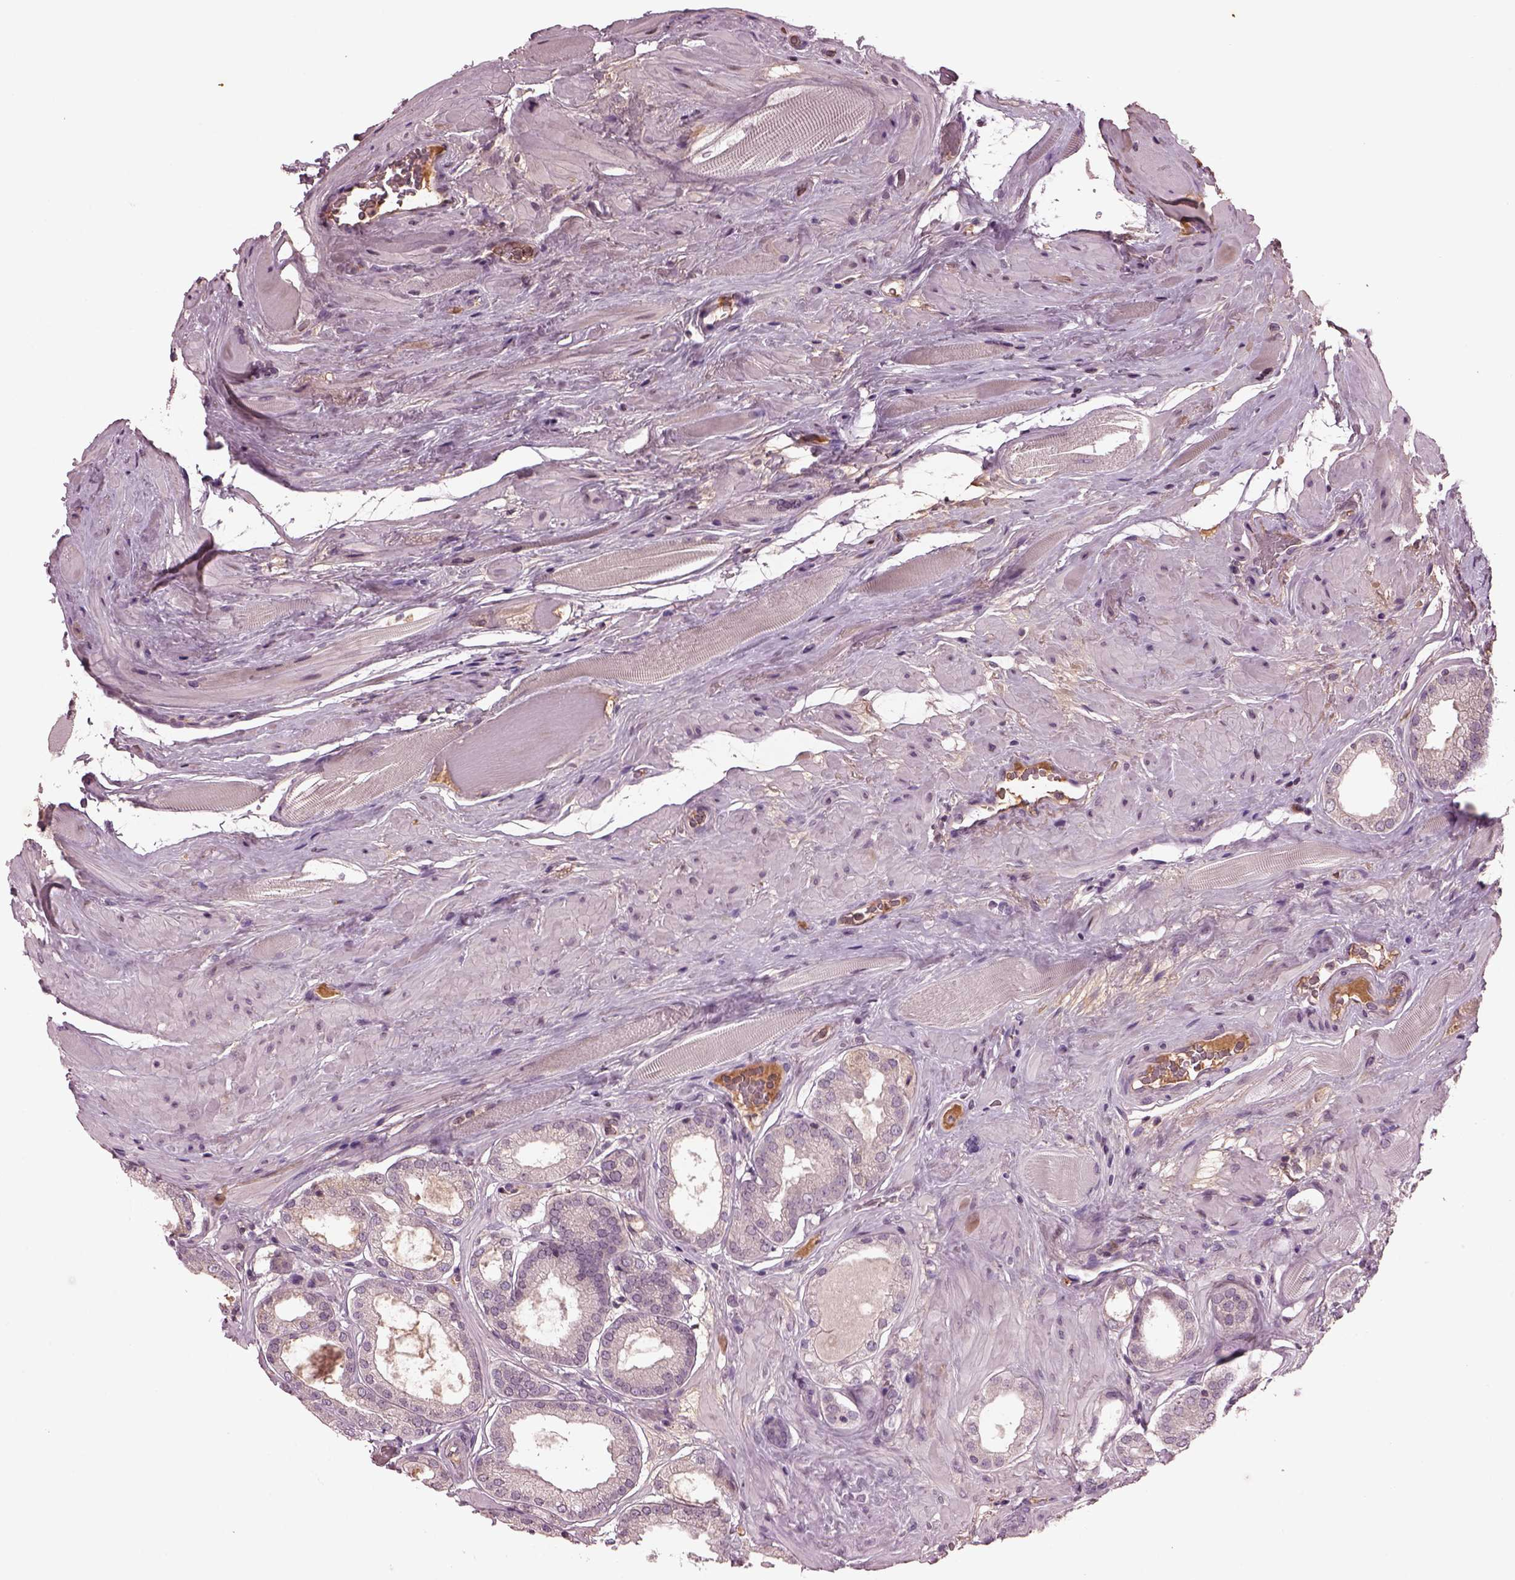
{"staining": {"intensity": "negative", "quantity": "none", "location": "none"}, "tissue": "prostate cancer", "cell_type": "Tumor cells", "image_type": "cancer", "snomed": [{"axis": "morphology", "description": "Adenocarcinoma, NOS"}, {"axis": "topography", "description": "Prostate"}], "caption": "Tumor cells are negative for brown protein staining in prostate cancer (adenocarcinoma).", "gene": "PTX4", "patient": {"sex": "male", "age": 63}}